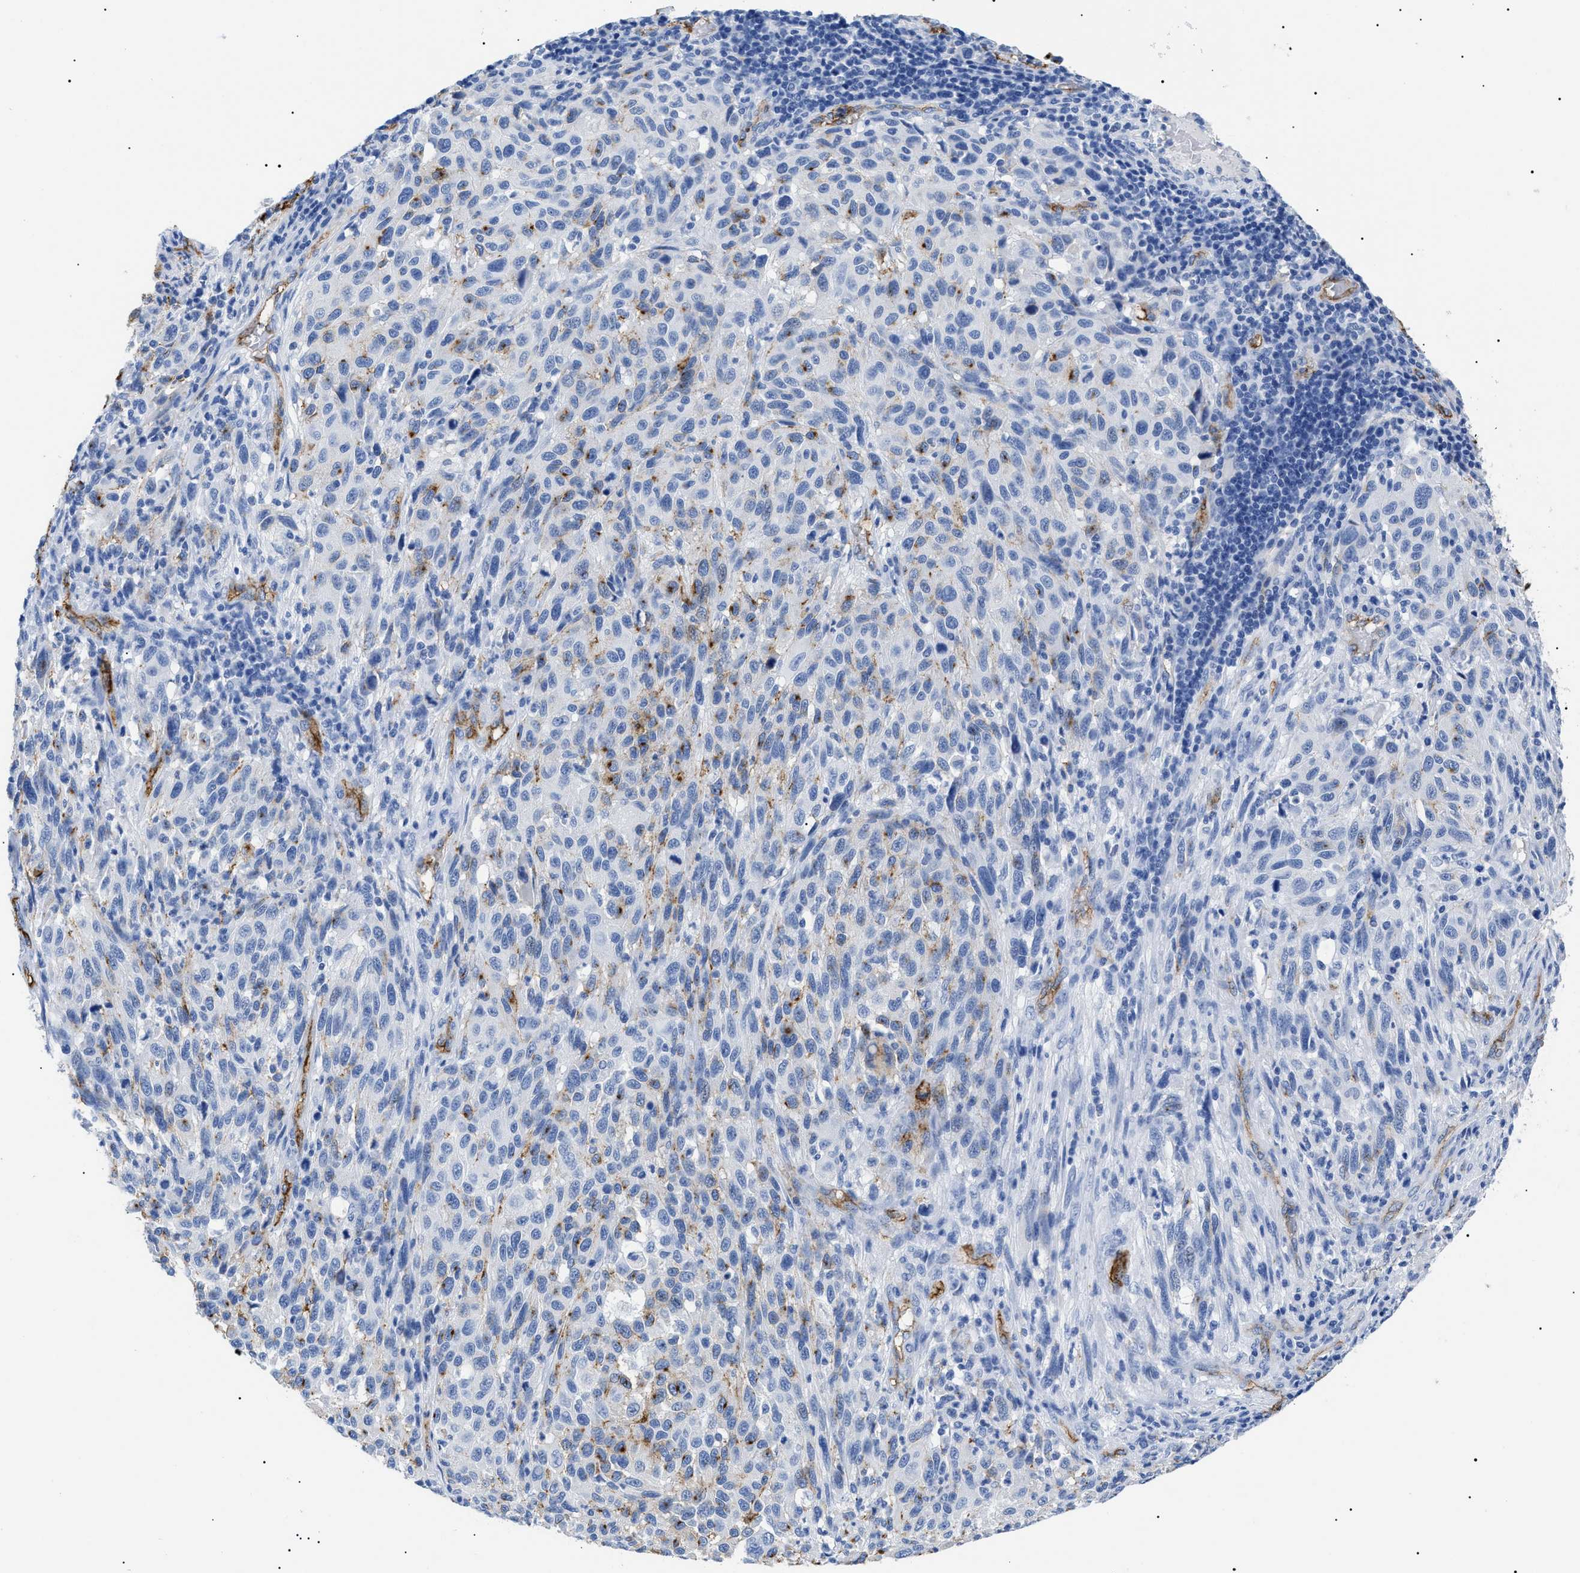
{"staining": {"intensity": "moderate", "quantity": "<25%", "location": "cytoplasmic/membranous"}, "tissue": "melanoma", "cell_type": "Tumor cells", "image_type": "cancer", "snomed": [{"axis": "morphology", "description": "Malignant melanoma, Metastatic site"}, {"axis": "topography", "description": "Lymph node"}], "caption": "A high-resolution image shows immunohistochemistry staining of malignant melanoma (metastatic site), which shows moderate cytoplasmic/membranous staining in approximately <25% of tumor cells.", "gene": "PODXL", "patient": {"sex": "male", "age": 61}}